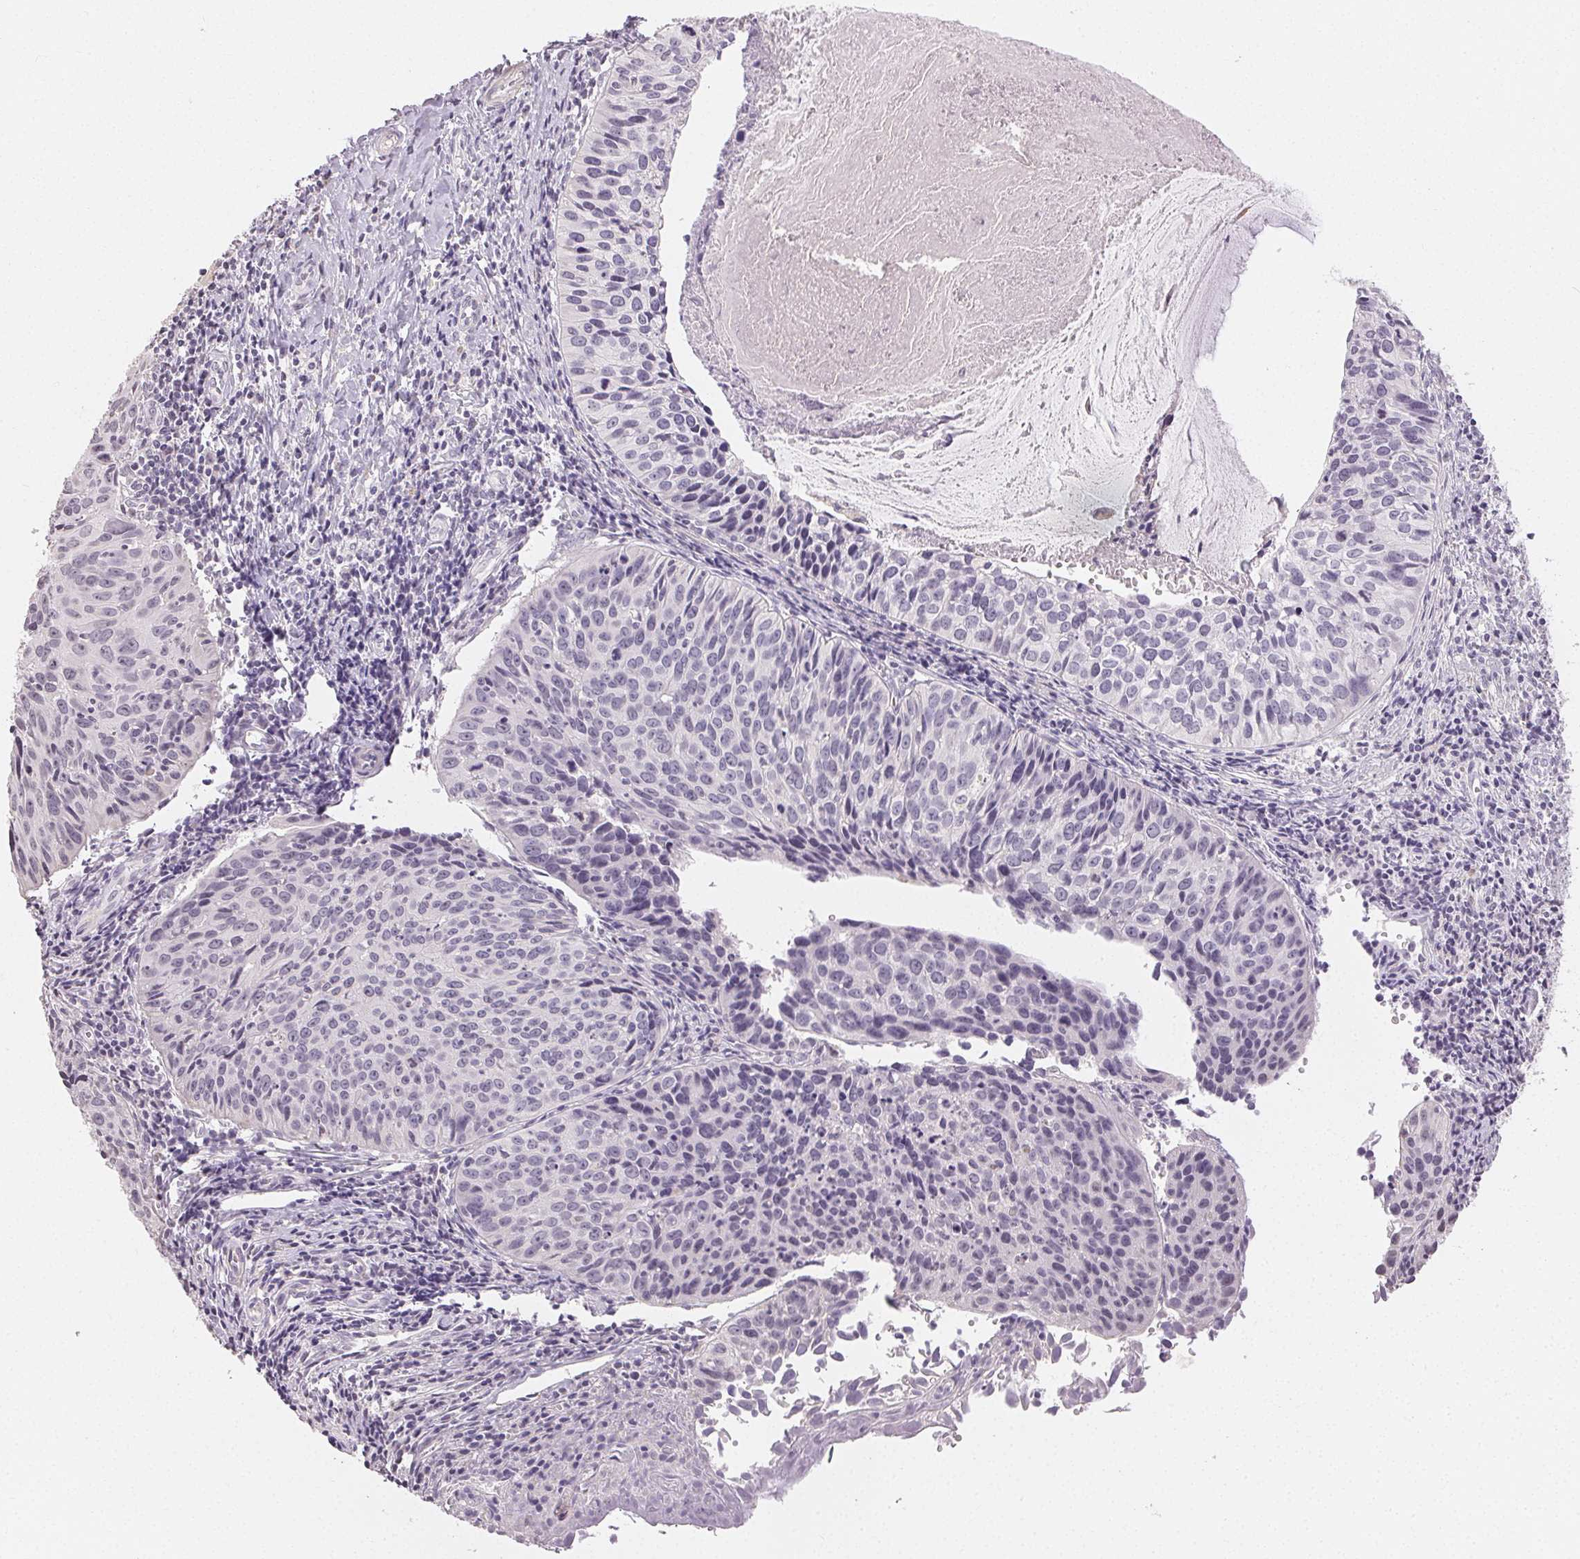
{"staining": {"intensity": "negative", "quantity": "none", "location": "none"}, "tissue": "cervical cancer", "cell_type": "Tumor cells", "image_type": "cancer", "snomed": [{"axis": "morphology", "description": "Squamous cell carcinoma, NOS"}, {"axis": "topography", "description": "Cervix"}], "caption": "The photomicrograph shows no significant expression in tumor cells of squamous cell carcinoma (cervical).", "gene": "TMEM174", "patient": {"sex": "female", "age": 31}}